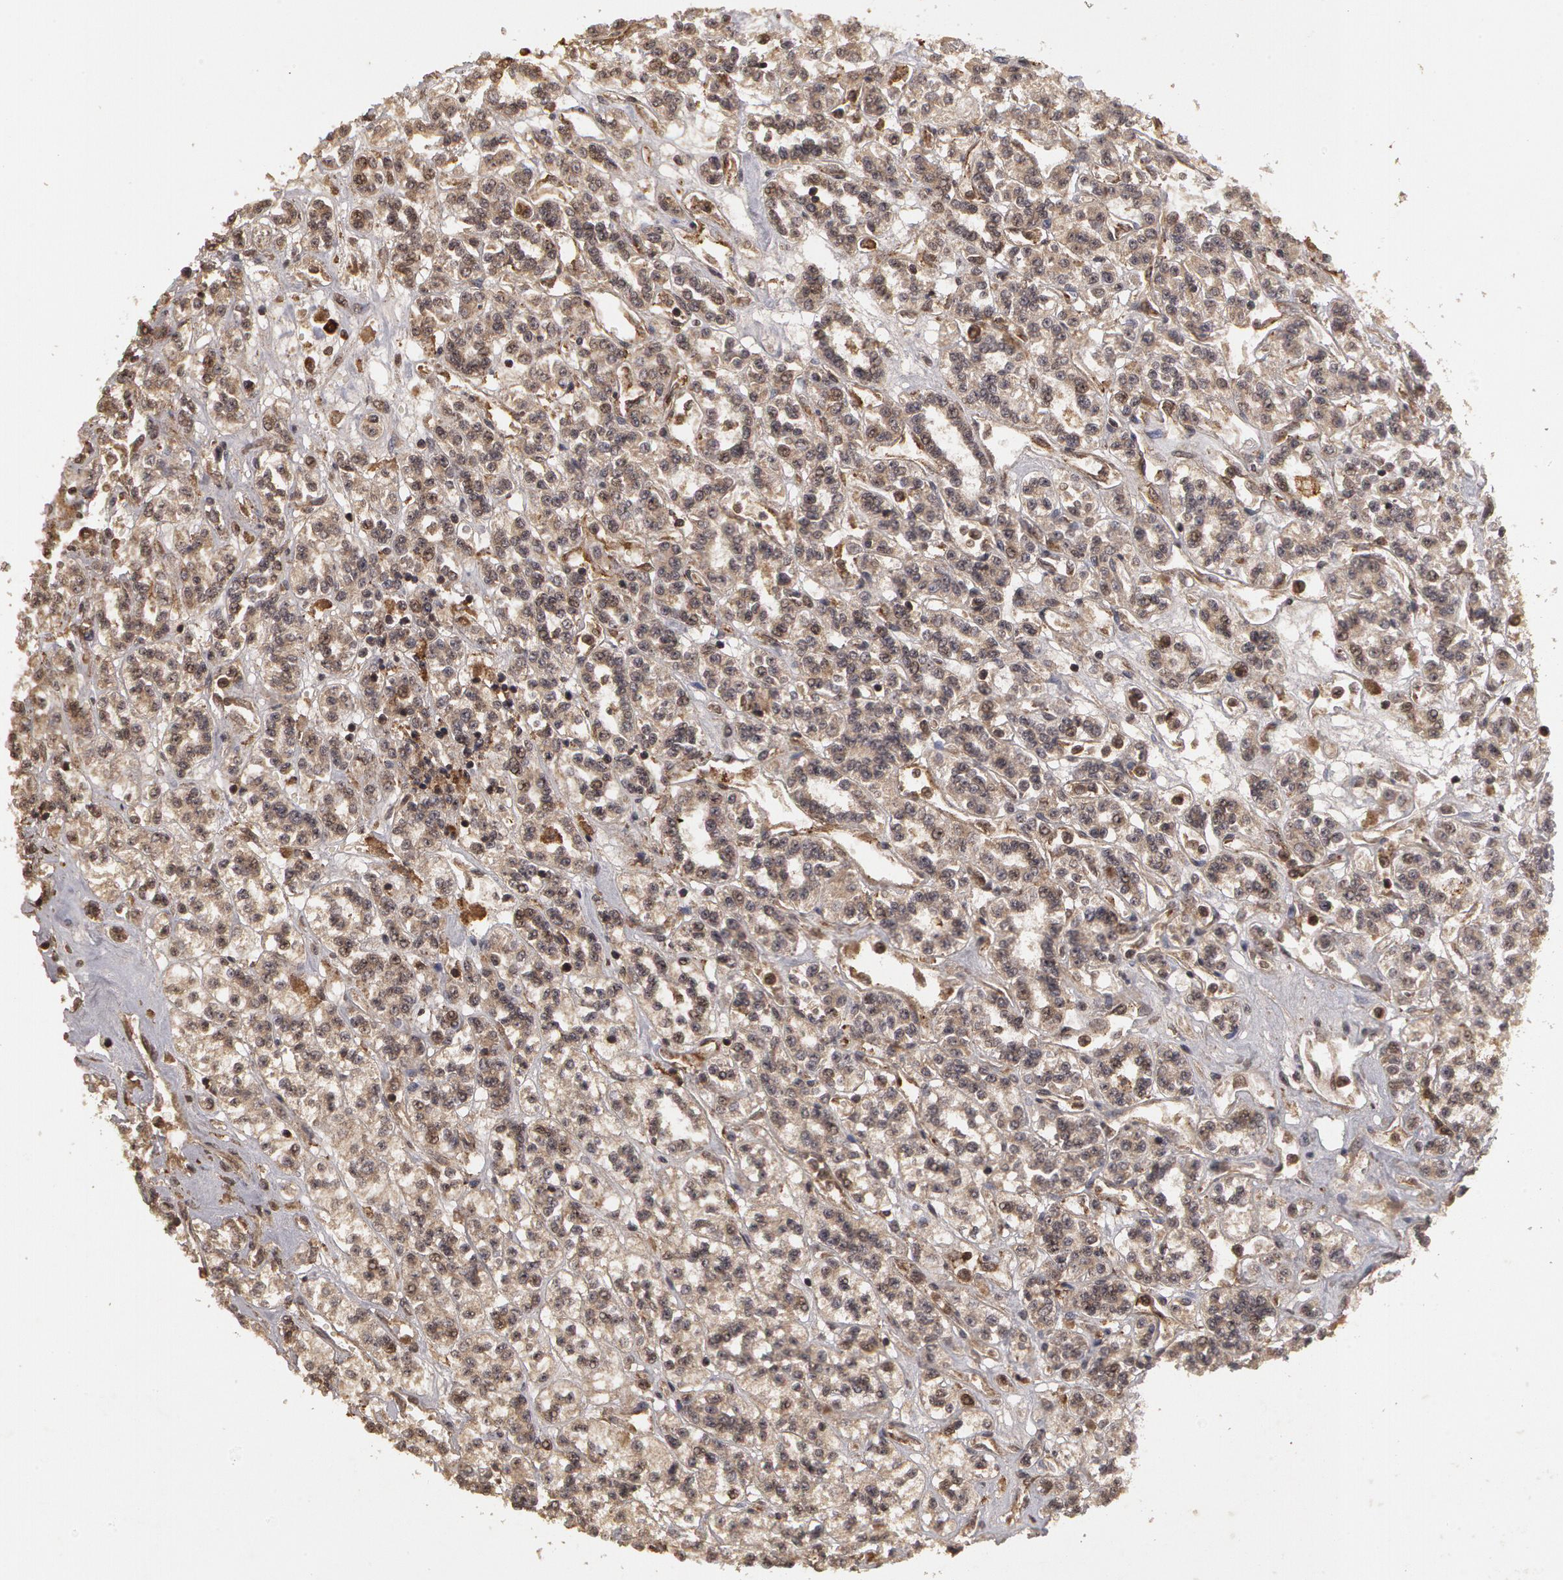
{"staining": {"intensity": "weak", "quantity": "25%-75%", "location": "cytoplasmic/membranous"}, "tissue": "renal cancer", "cell_type": "Tumor cells", "image_type": "cancer", "snomed": [{"axis": "morphology", "description": "Adenocarcinoma, NOS"}, {"axis": "topography", "description": "Kidney"}], "caption": "IHC micrograph of neoplastic tissue: renal cancer stained using immunohistochemistry demonstrates low levels of weak protein expression localized specifically in the cytoplasmic/membranous of tumor cells, appearing as a cytoplasmic/membranous brown color.", "gene": "CALR", "patient": {"sex": "female", "age": 76}}